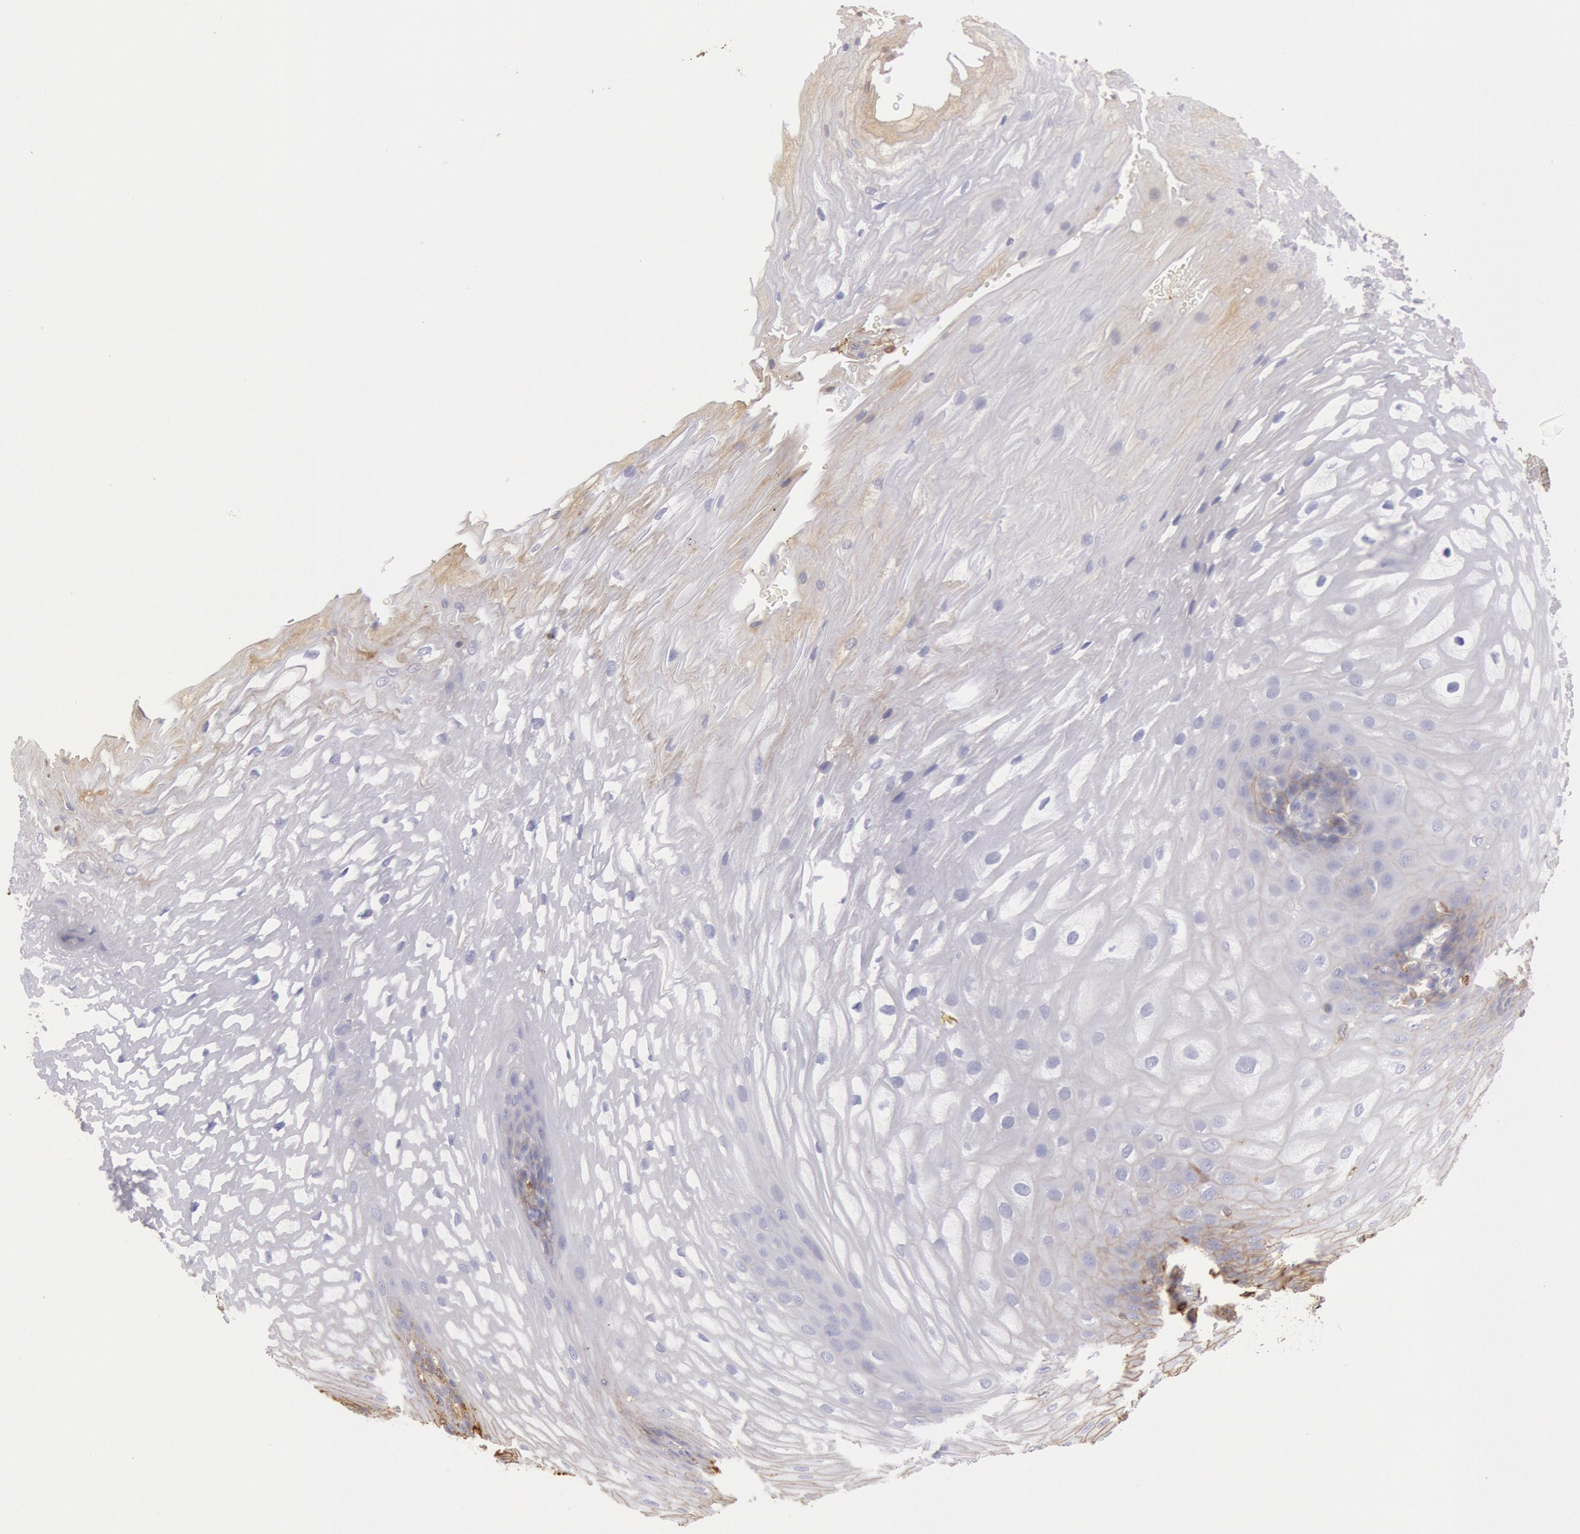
{"staining": {"intensity": "negative", "quantity": "none", "location": "none"}, "tissue": "esophagus", "cell_type": "Squamous epithelial cells", "image_type": "normal", "snomed": [{"axis": "morphology", "description": "Normal tissue, NOS"}, {"axis": "morphology", "description": "Adenocarcinoma, NOS"}, {"axis": "topography", "description": "Esophagus"}, {"axis": "topography", "description": "Stomach"}], "caption": "An image of esophagus stained for a protein reveals no brown staining in squamous epithelial cells. (Immunohistochemistry (ihc), brightfield microscopy, high magnification).", "gene": "IGHA1", "patient": {"sex": "male", "age": 62}}